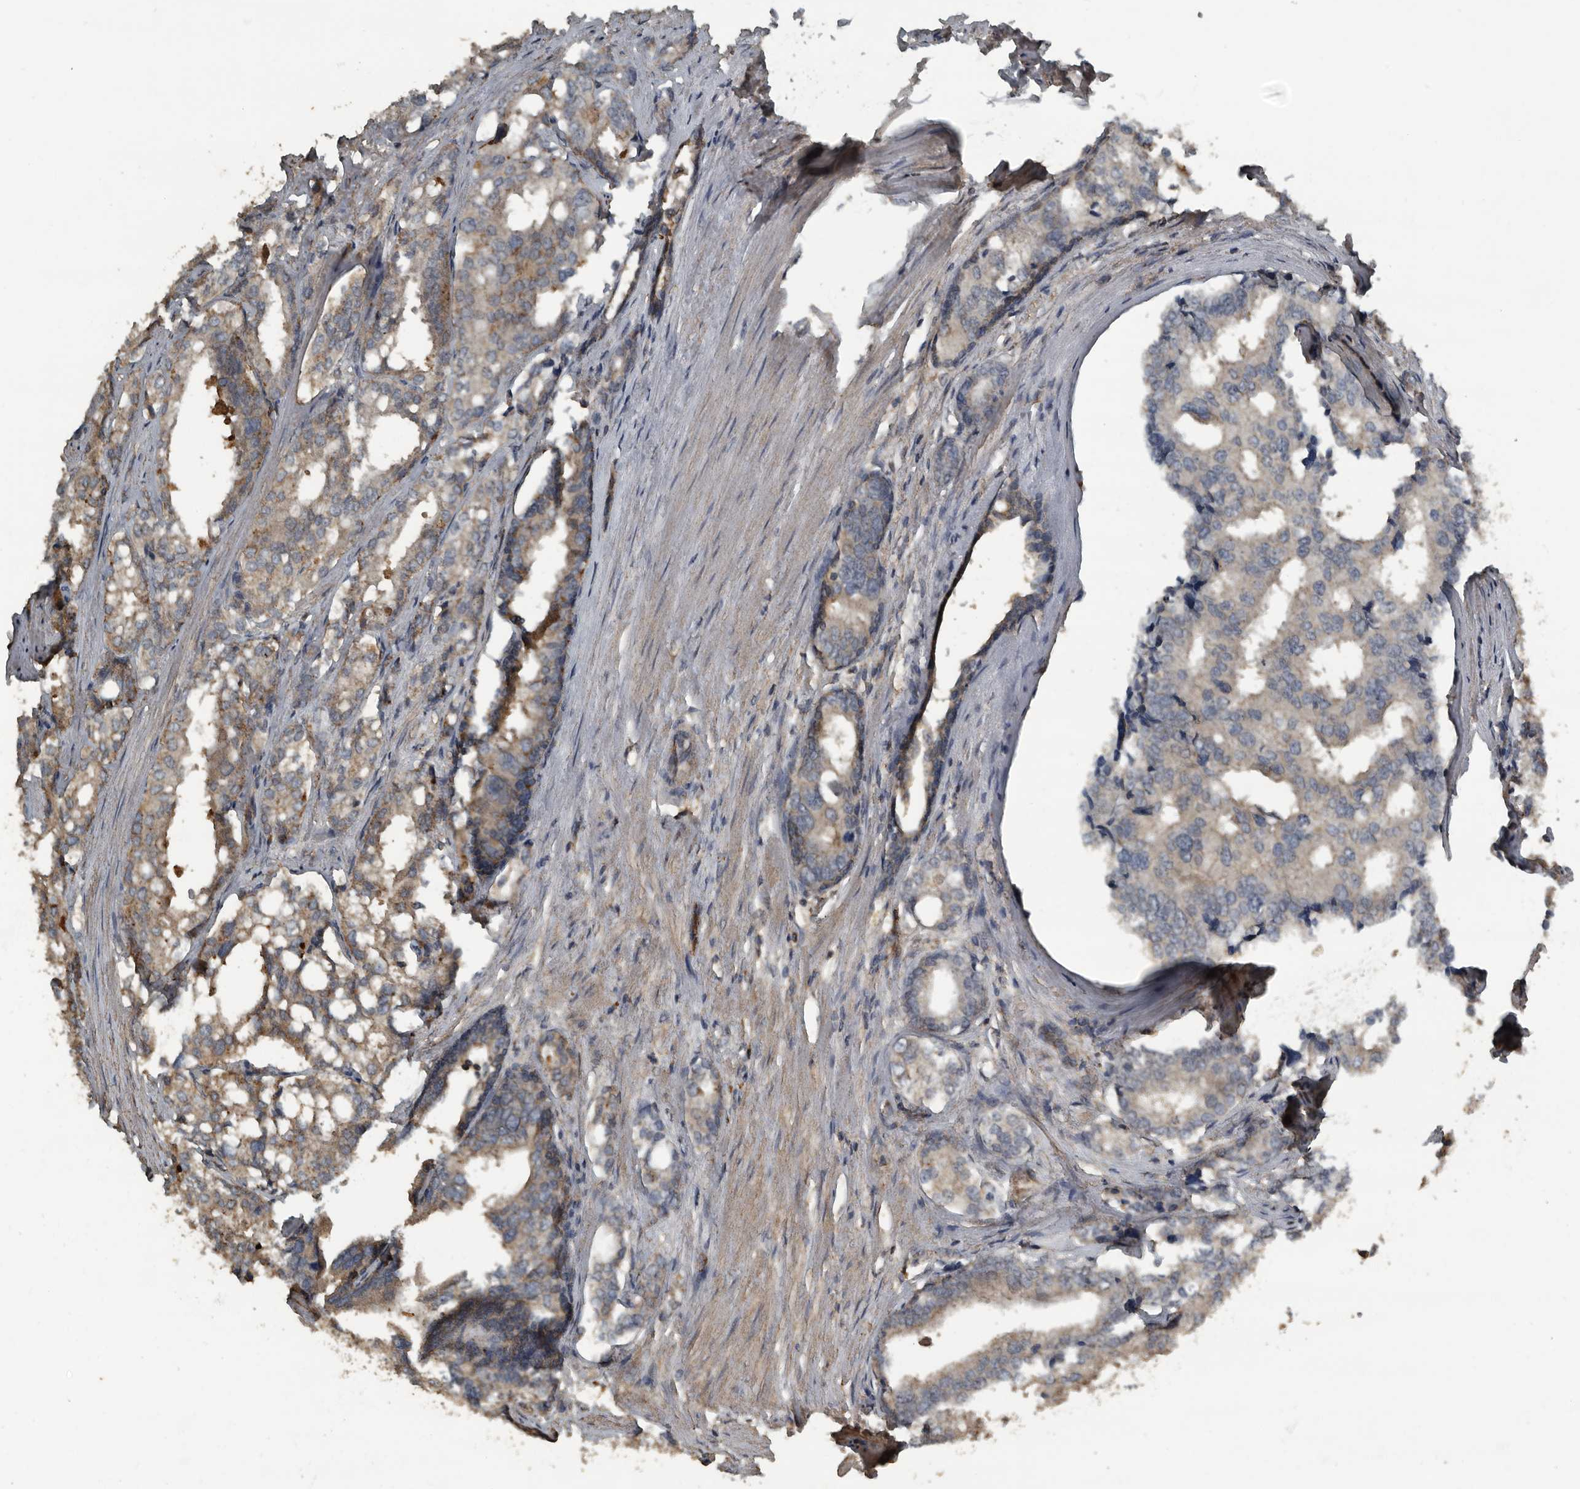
{"staining": {"intensity": "moderate", "quantity": "<25%", "location": "cytoplasmic/membranous"}, "tissue": "prostate cancer", "cell_type": "Tumor cells", "image_type": "cancer", "snomed": [{"axis": "morphology", "description": "Adenocarcinoma, High grade"}, {"axis": "topography", "description": "Prostate"}], "caption": "IHC (DAB) staining of prostate cancer reveals moderate cytoplasmic/membranous protein positivity in approximately <25% of tumor cells. The protein is shown in brown color, while the nuclei are stained blue.", "gene": "IL15RA", "patient": {"sex": "male", "age": 50}}